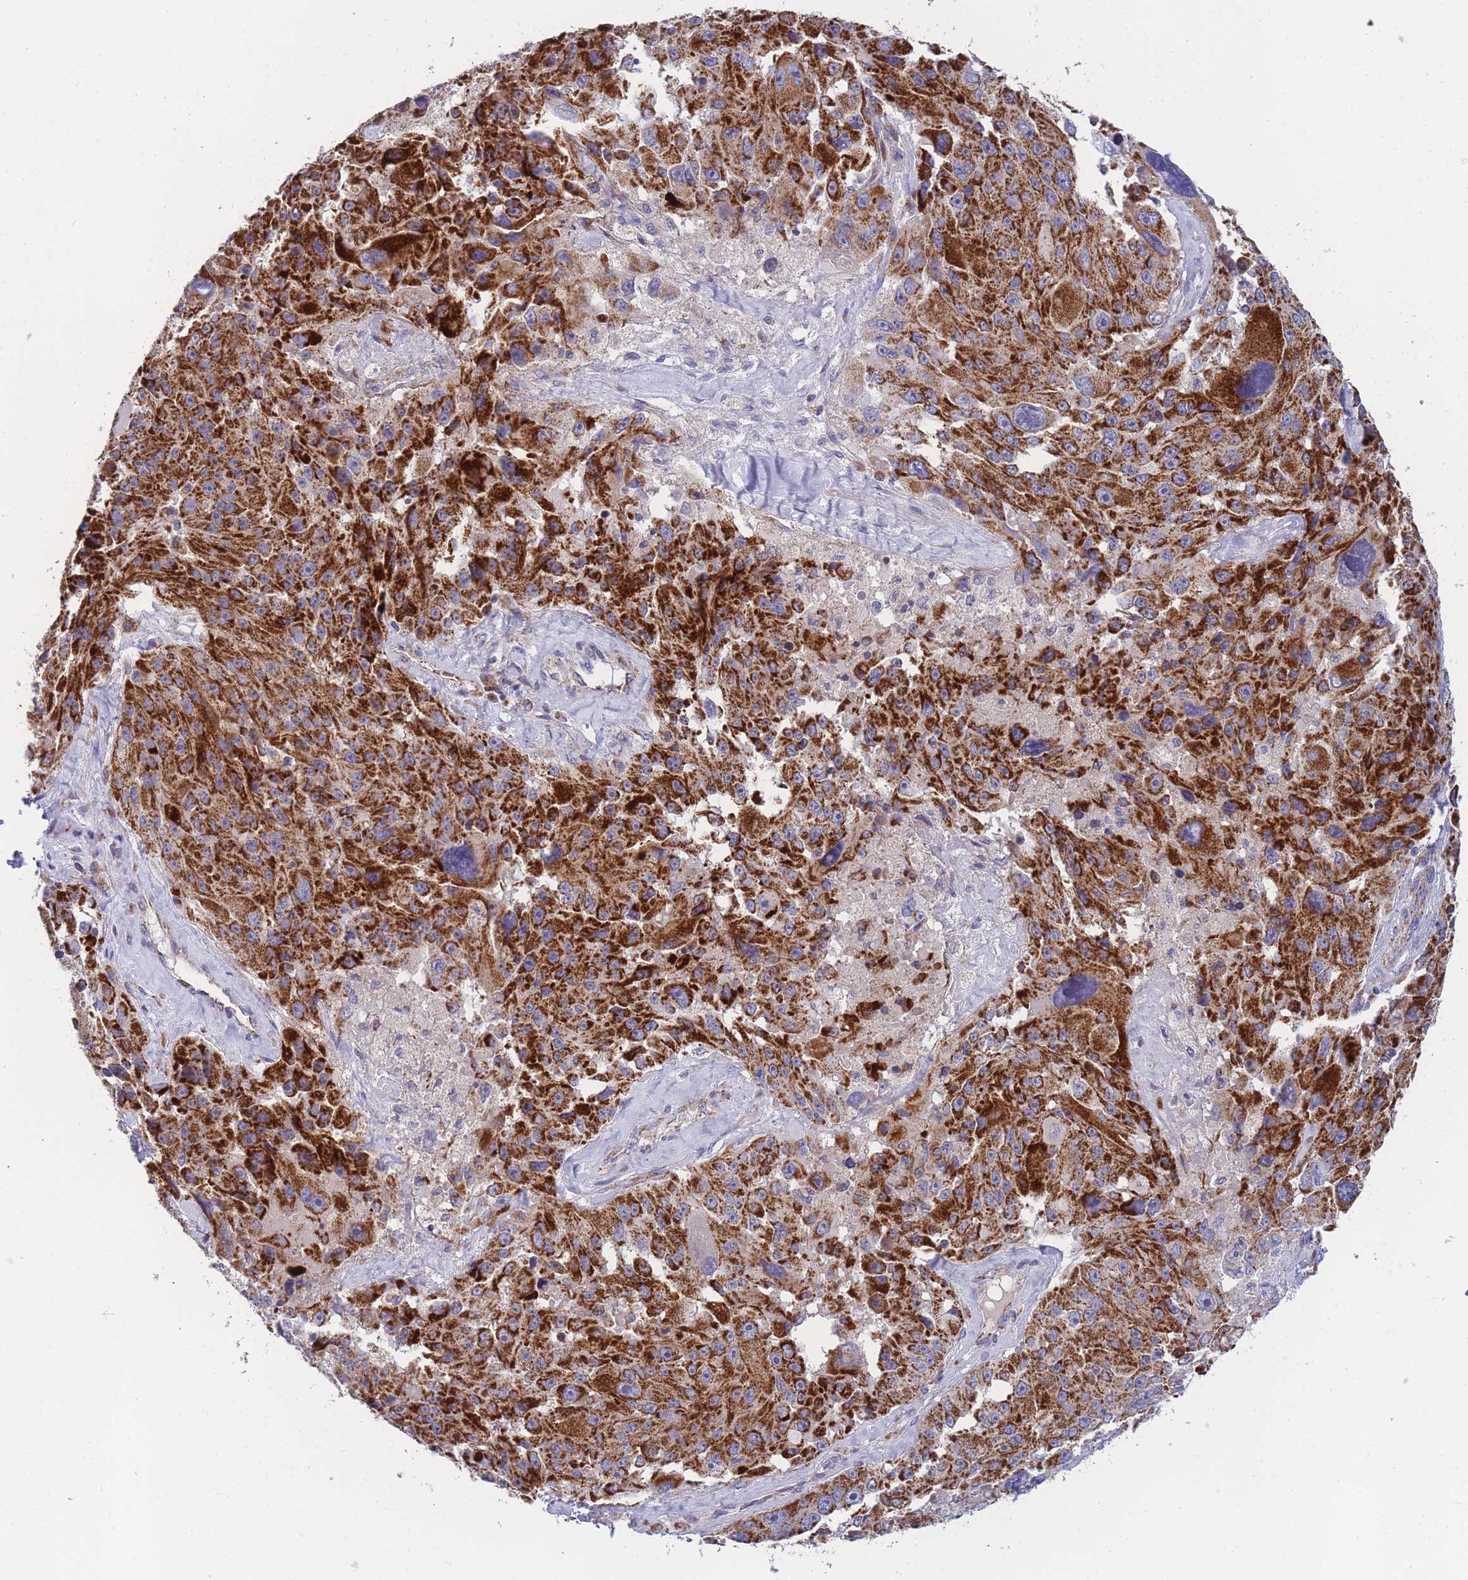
{"staining": {"intensity": "strong", "quantity": ">75%", "location": "cytoplasmic/membranous"}, "tissue": "melanoma", "cell_type": "Tumor cells", "image_type": "cancer", "snomed": [{"axis": "morphology", "description": "Malignant melanoma, Metastatic site"}, {"axis": "topography", "description": "Lymph node"}], "caption": "DAB (3,3'-diaminobenzidine) immunohistochemical staining of malignant melanoma (metastatic site) exhibits strong cytoplasmic/membranous protein positivity in about >75% of tumor cells.", "gene": "MRPS11", "patient": {"sex": "male", "age": 62}}